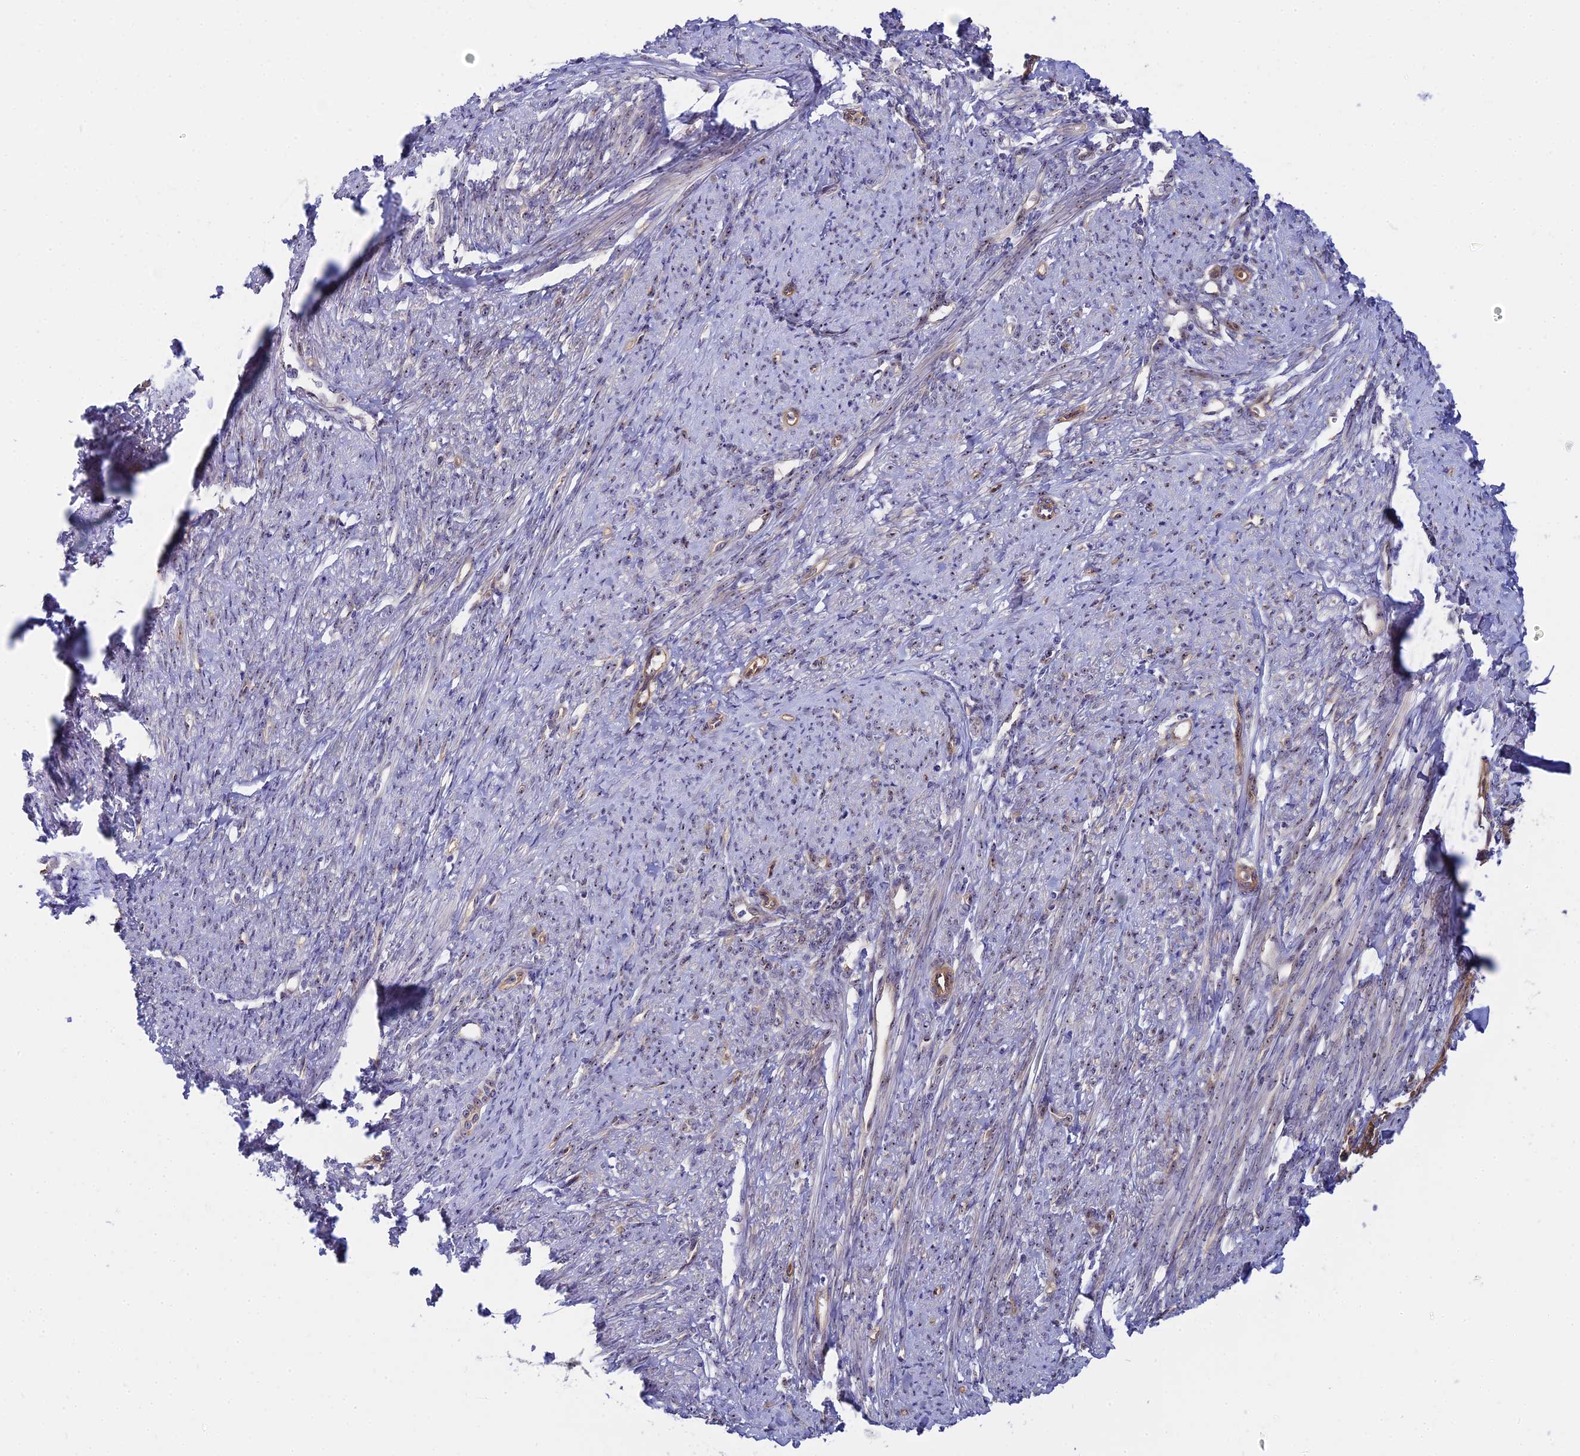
{"staining": {"intensity": "weak", "quantity": "25%-75%", "location": "nuclear"}, "tissue": "smooth muscle", "cell_type": "Smooth muscle cells", "image_type": "normal", "snomed": [{"axis": "morphology", "description": "Normal tissue, NOS"}, {"axis": "topography", "description": "Smooth muscle"}, {"axis": "topography", "description": "Uterus"}], "caption": "Smooth muscle cells reveal low levels of weak nuclear staining in approximately 25%-75% of cells in benign smooth muscle. The staining is performed using DAB brown chromogen to label protein expression. The nuclei are counter-stained blue using hematoxylin.", "gene": "DBNDD1", "patient": {"sex": "female", "age": 59}}